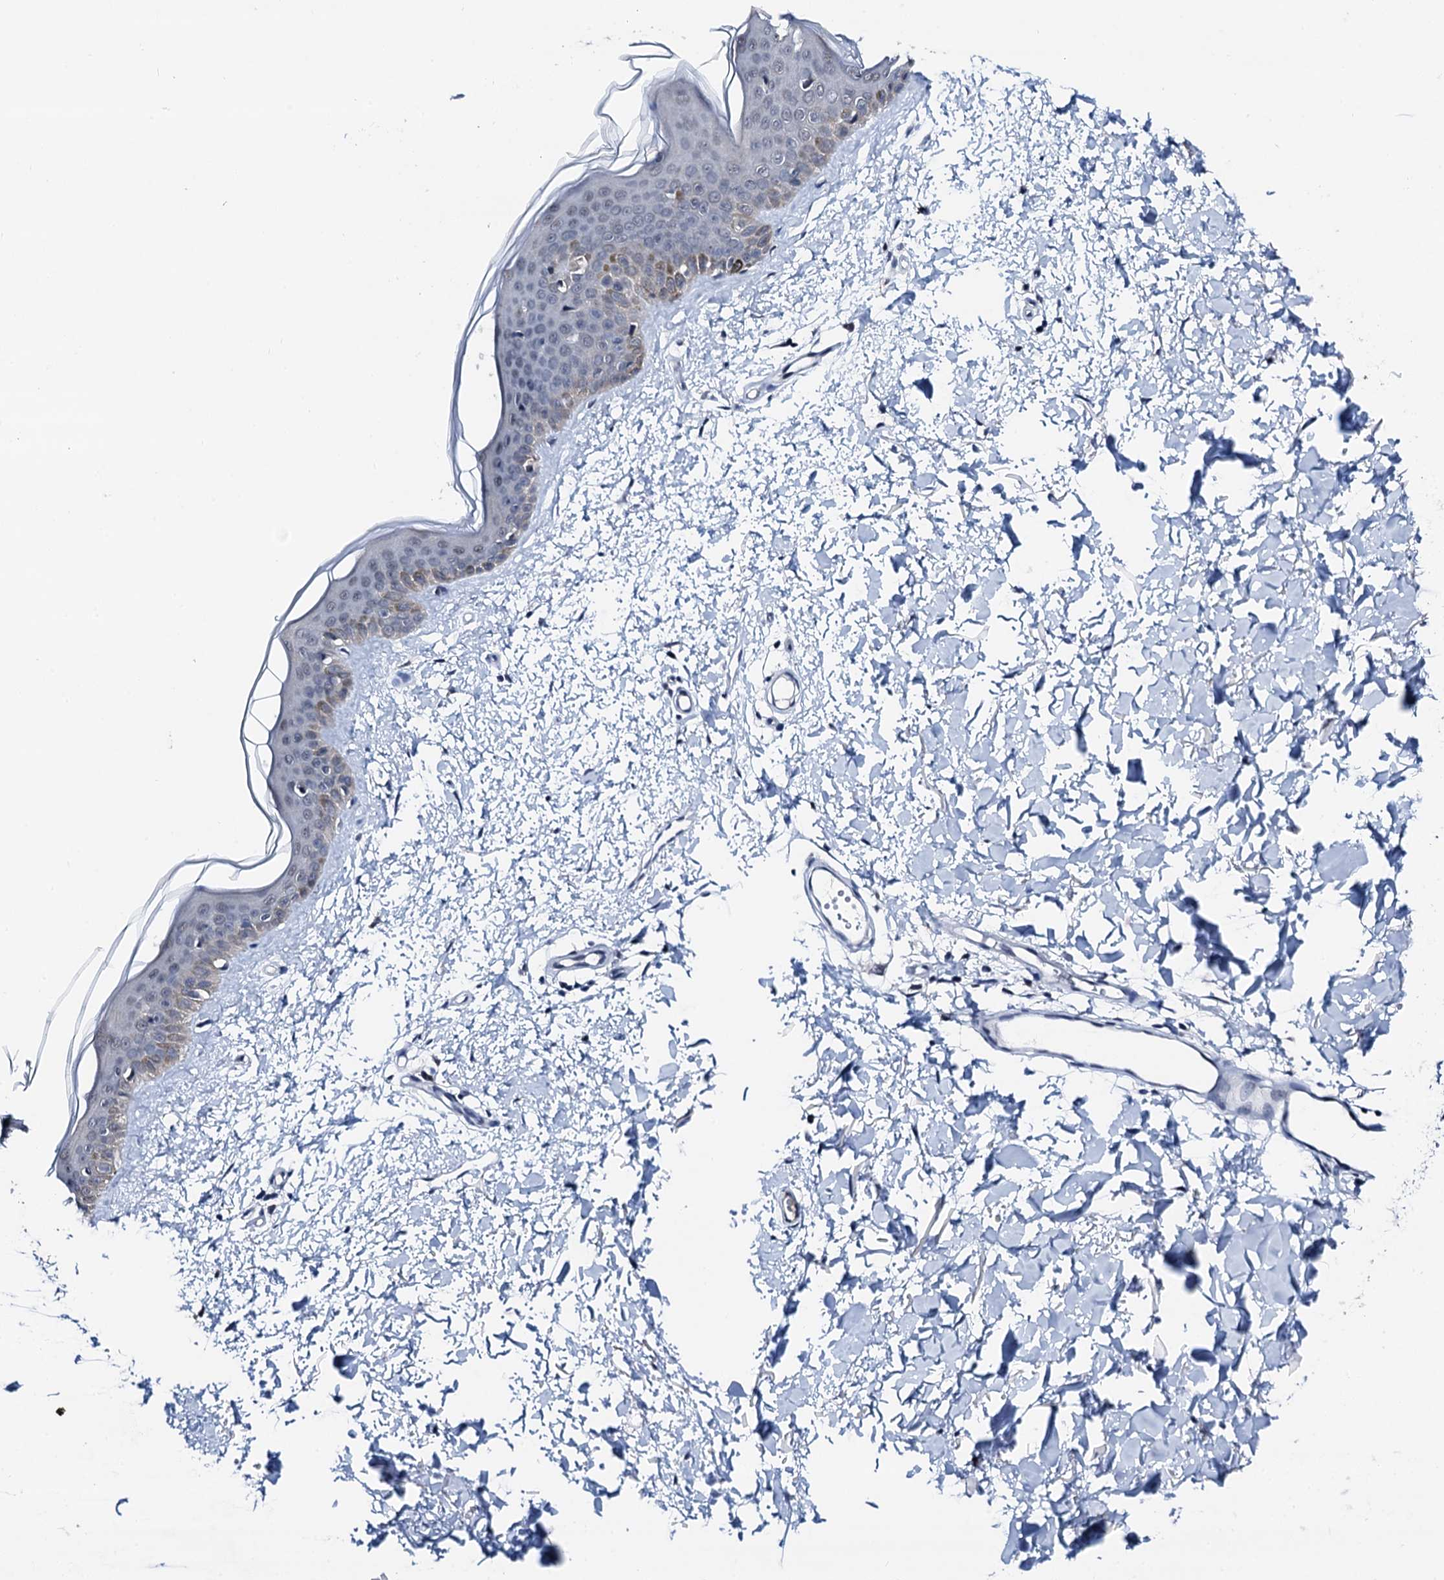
{"staining": {"intensity": "negative", "quantity": "none", "location": "none"}, "tissue": "skin", "cell_type": "Fibroblasts", "image_type": "normal", "snomed": [{"axis": "morphology", "description": "Normal tissue, NOS"}, {"axis": "topography", "description": "Skin"}], "caption": "Photomicrograph shows no significant protein expression in fibroblasts of normal skin. (DAB immunohistochemistry (IHC) visualized using brightfield microscopy, high magnification).", "gene": "TRAFD1", "patient": {"sex": "female", "age": 58}}